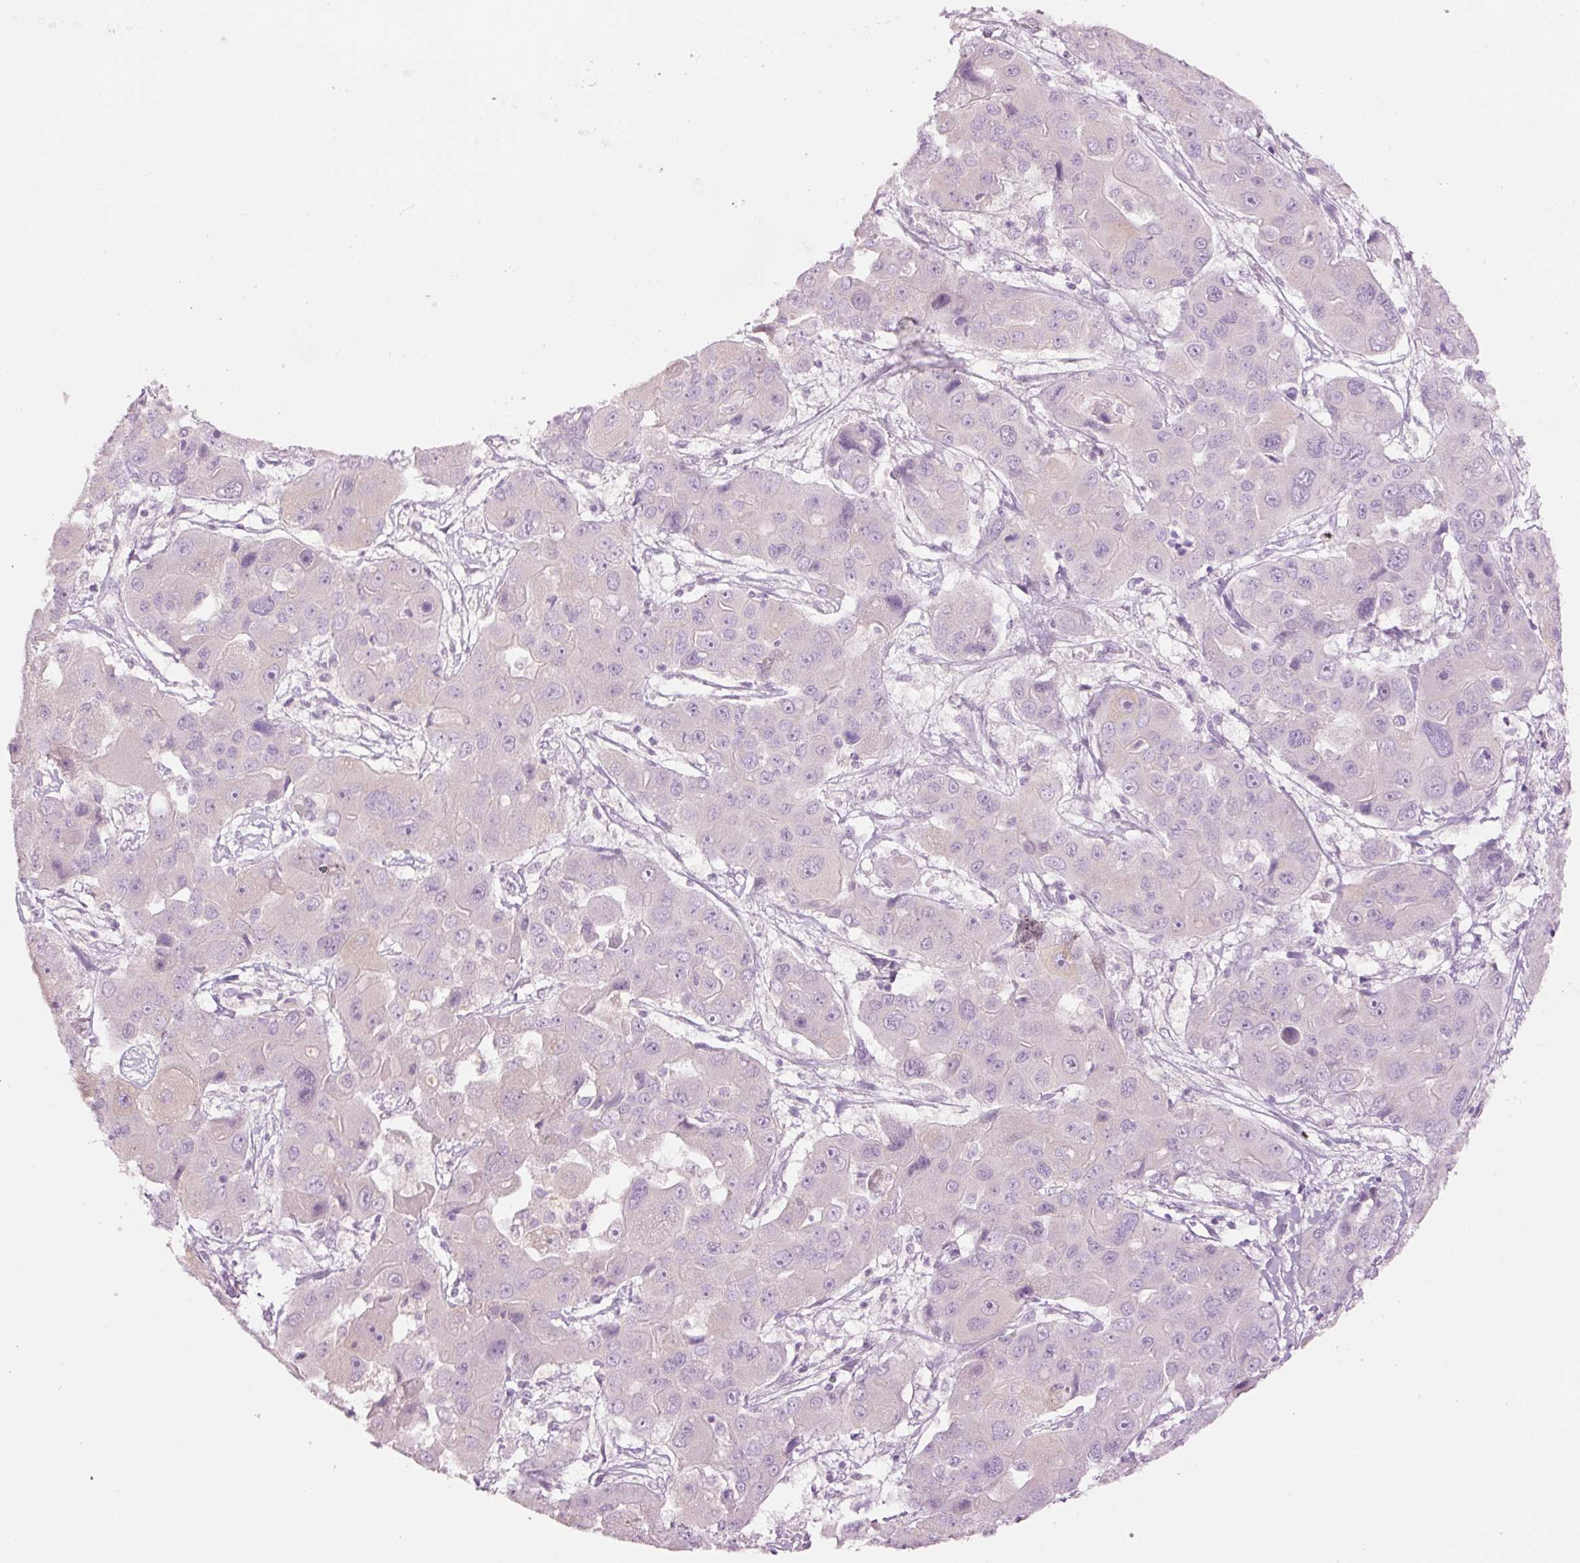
{"staining": {"intensity": "negative", "quantity": "none", "location": "none"}, "tissue": "liver cancer", "cell_type": "Tumor cells", "image_type": "cancer", "snomed": [{"axis": "morphology", "description": "Cholangiocarcinoma"}, {"axis": "topography", "description": "Liver"}], "caption": "There is no significant positivity in tumor cells of cholangiocarcinoma (liver). (Stains: DAB IHC with hematoxylin counter stain, Microscopy: brightfield microscopy at high magnification).", "gene": "GCG", "patient": {"sex": "male", "age": 67}}